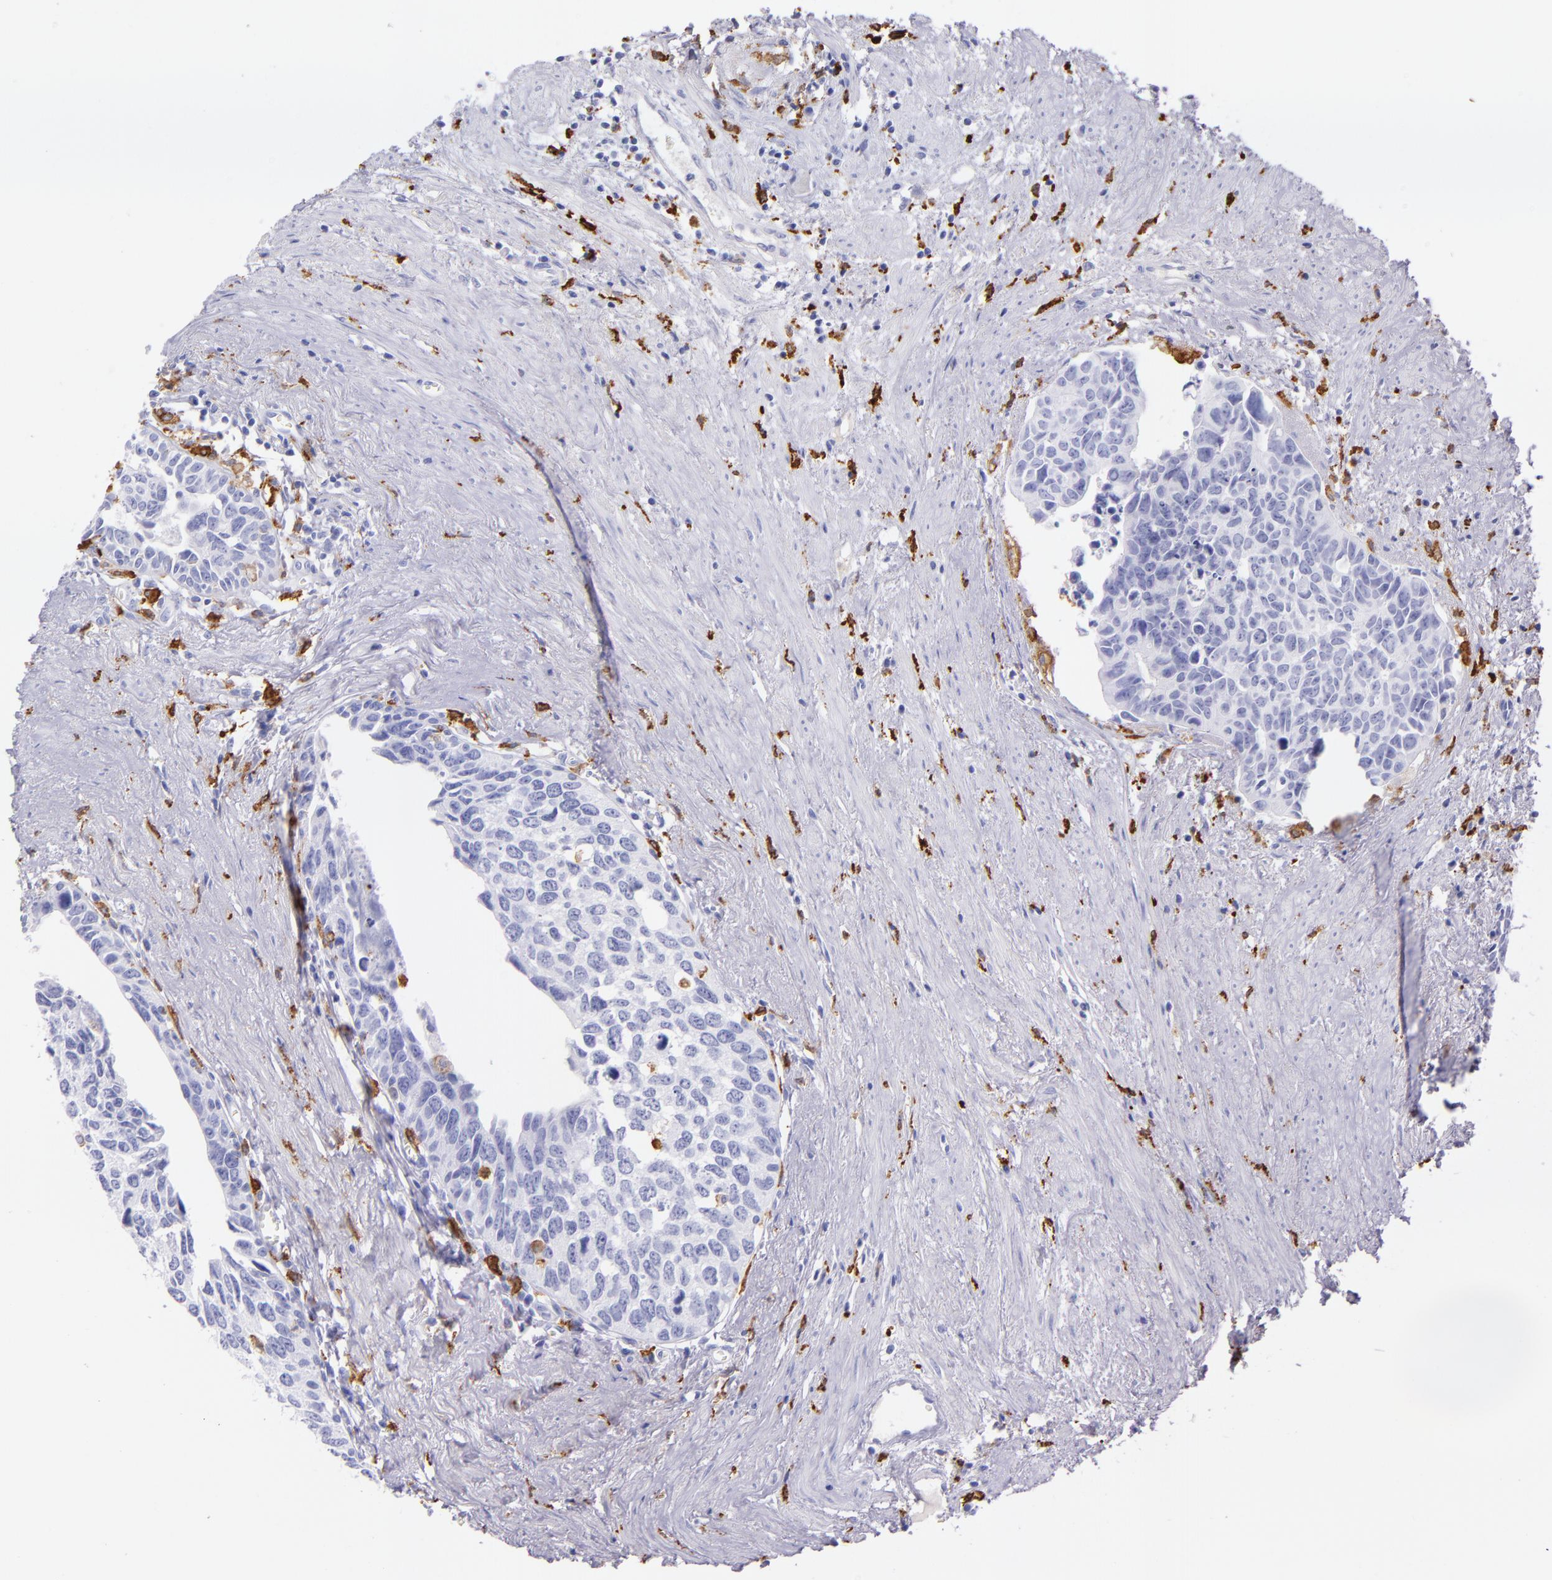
{"staining": {"intensity": "negative", "quantity": "none", "location": "none"}, "tissue": "urothelial cancer", "cell_type": "Tumor cells", "image_type": "cancer", "snomed": [{"axis": "morphology", "description": "Urothelial carcinoma, High grade"}, {"axis": "topography", "description": "Urinary bladder"}], "caption": "This photomicrograph is of urothelial cancer stained with immunohistochemistry to label a protein in brown with the nuclei are counter-stained blue. There is no positivity in tumor cells.", "gene": "CD163", "patient": {"sex": "male", "age": 81}}